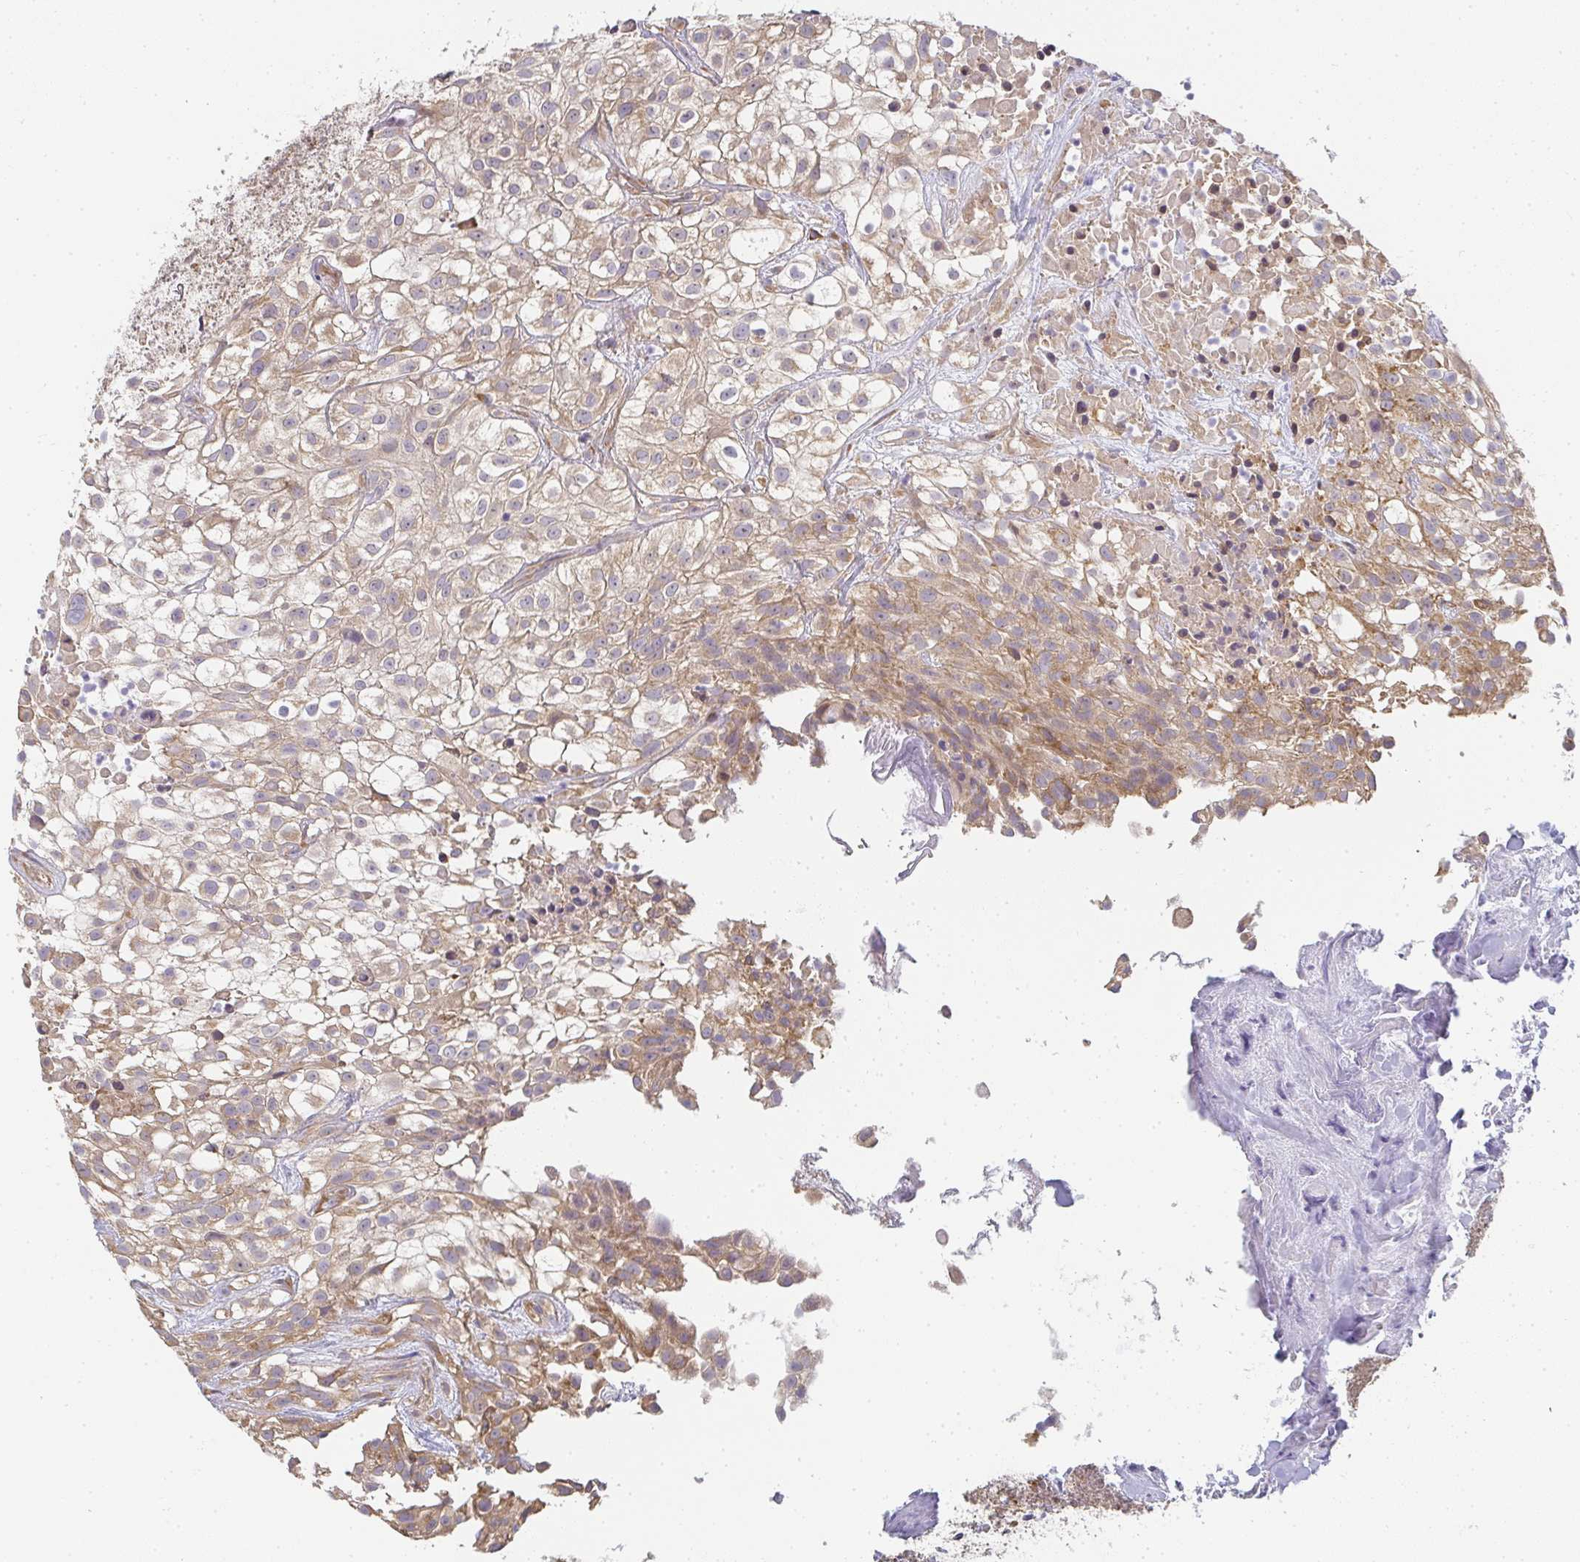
{"staining": {"intensity": "weak", "quantity": ">75%", "location": "cytoplasmic/membranous"}, "tissue": "urothelial cancer", "cell_type": "Tumor cells", "image_type": "cancer", "snomed": [{"axis": "morphology", "description": "Urothelial carcinoma, High grade"}, {"axis": "topography", "description": "Urinary bladder"}], "caption": "High-grade urothelial carcinoma stained with a protein marker demonstrates weak staining in tumor cells.", "gene": "SLC35B3", "patient": {"sex": "male", "age": 56}}